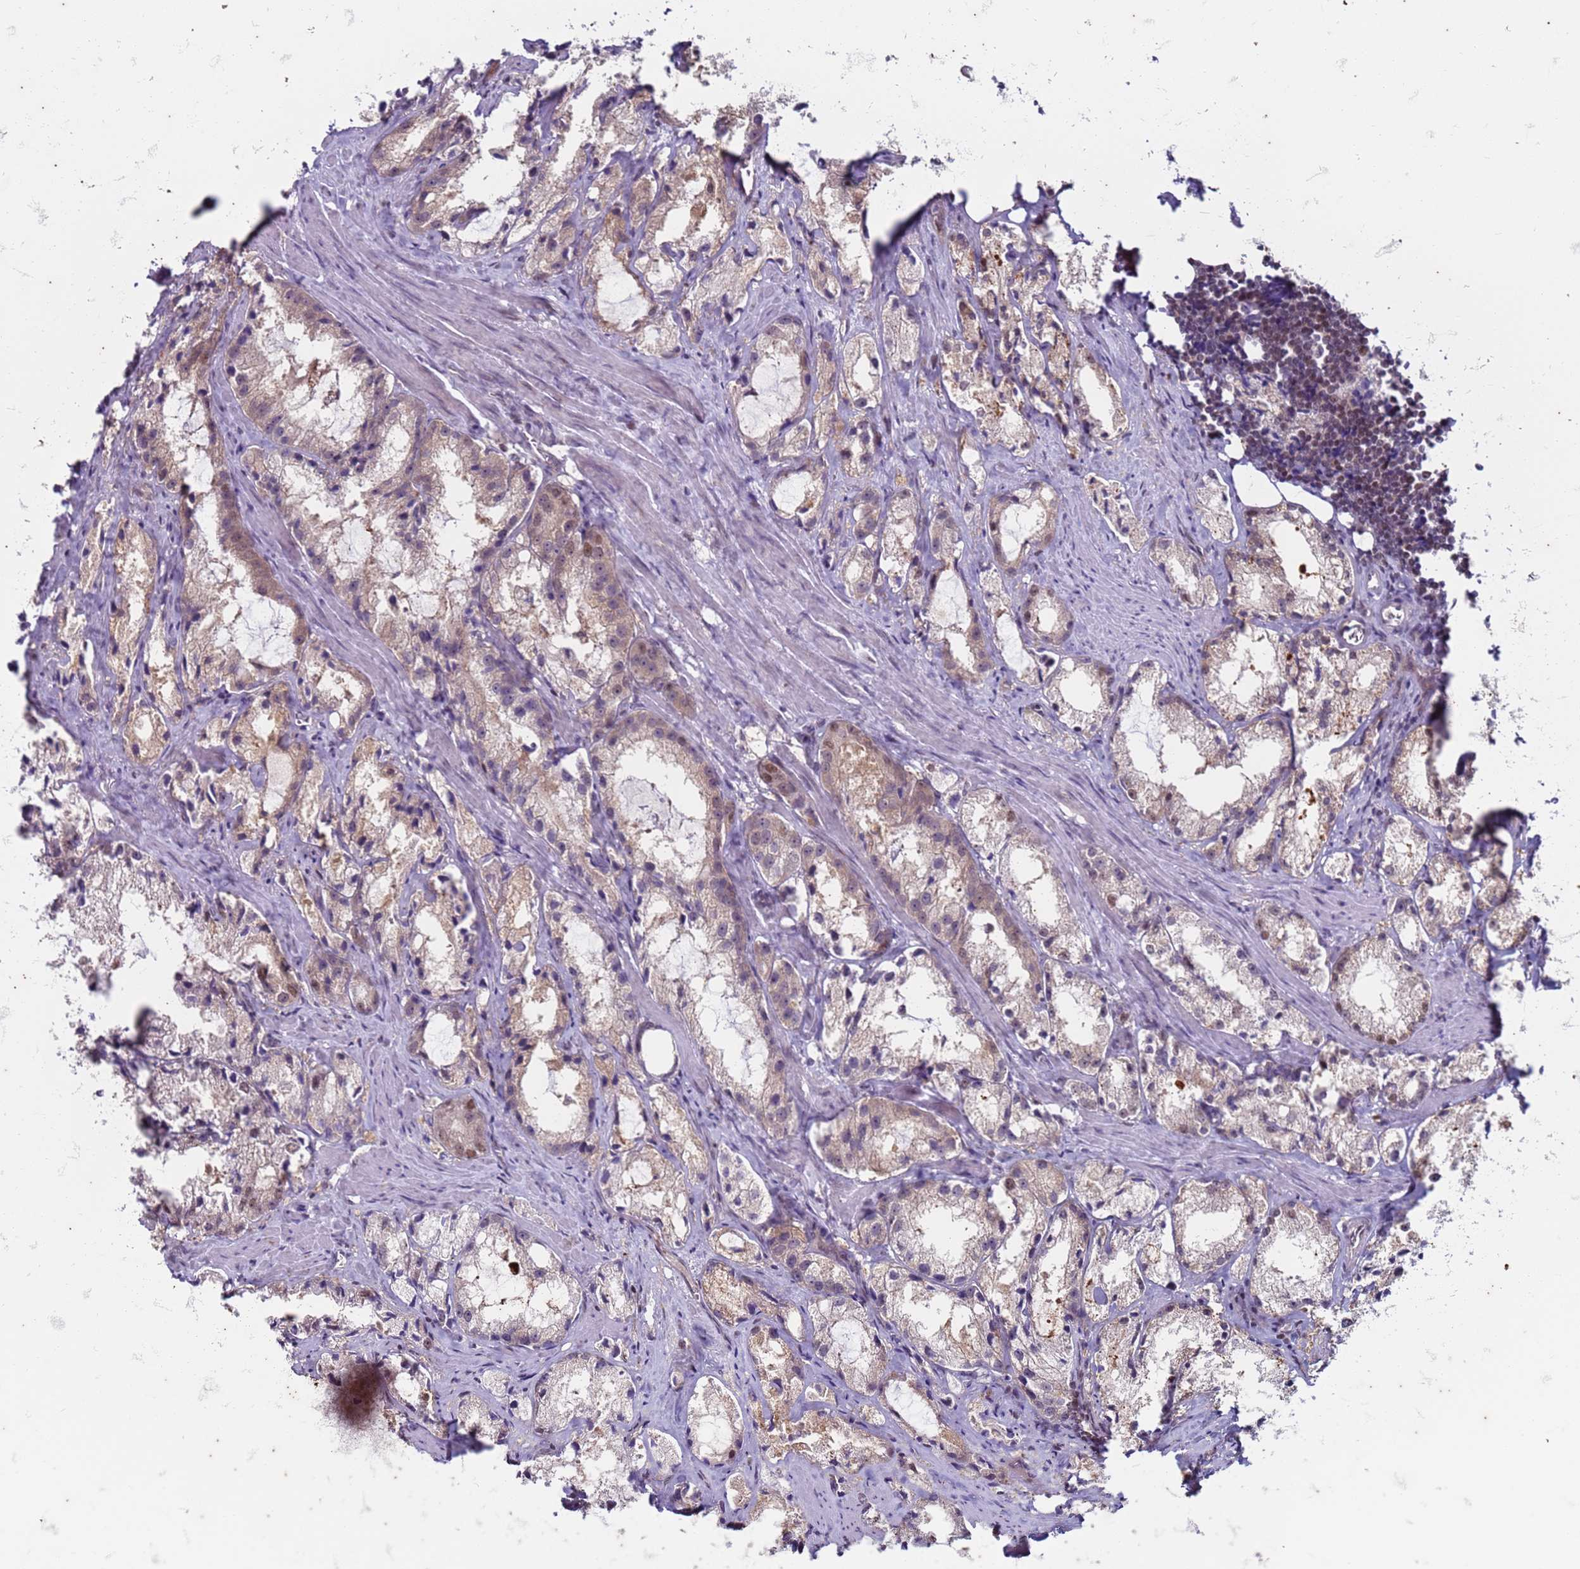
{"staining": {"intensity": "negative", "quantity": "none", "location": "none"}, "tissue": "prostate cancer", "cell_type": "Tumor cells", "image_type": "cancer", "snomed": [{"axis": "morphology", "description": "Adenocarcinoma, High grade"}, {"axis": "topography", "description": "Prostate"}], "caption": "The photomicrograph shows no significant expression in tumor cells of prostate adenocarcinoma (high-grade).", "gene": "TRMT6", "patient": {"sex": "male", "age": 66}}